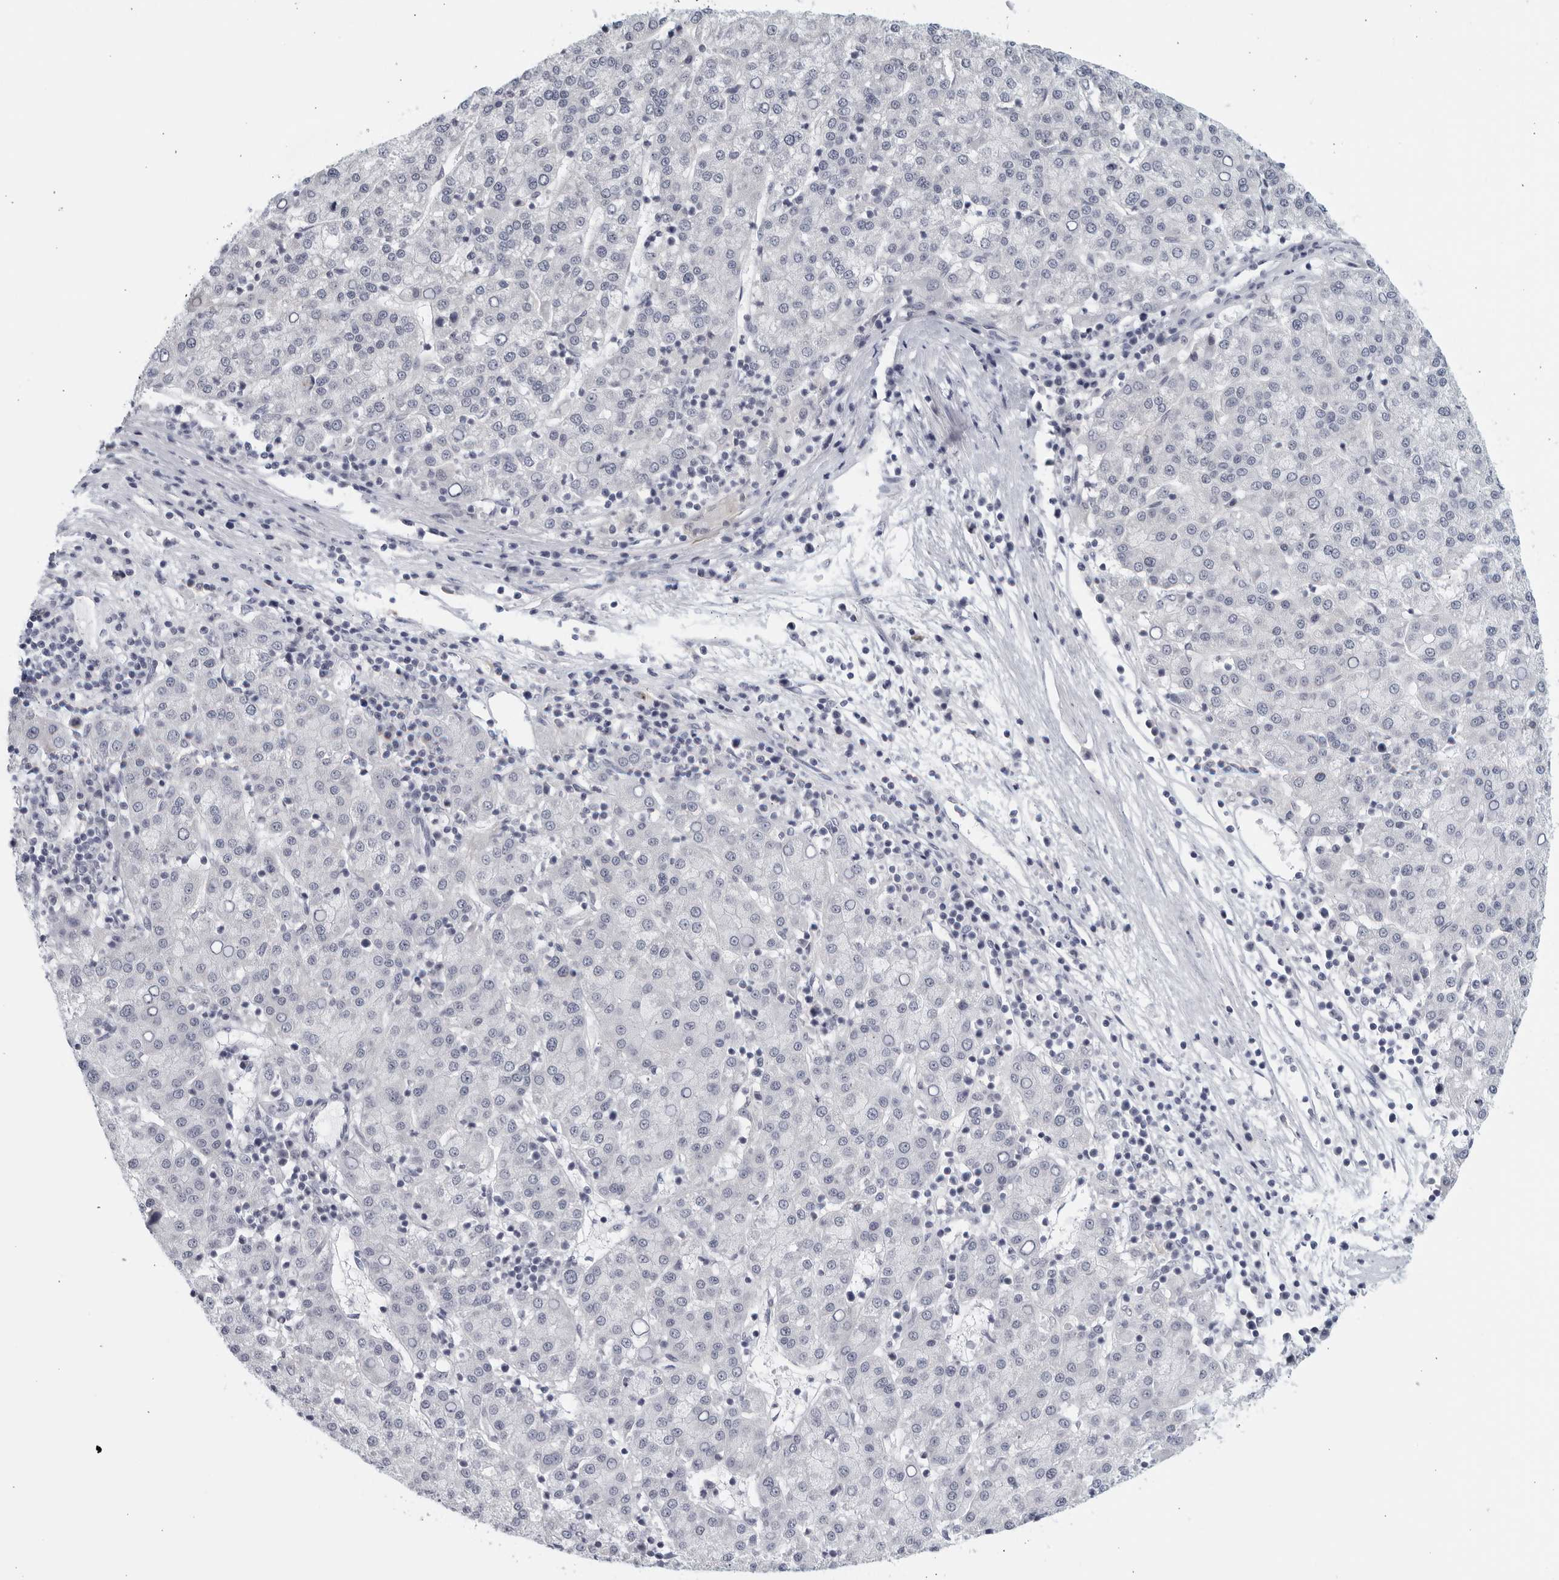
{"staining": {"intensity": "negative", "quantity": "none", "location": "none"}, "tissue": "liver cancer", "cell_type": "Tumor cells", "image_type": "cancer", "snomed": [{"axis": "morphology", "description": "Carcinoma, Hepatocellular, NOS"}, {"axis": "topography", "description": "Liver"}], "caption": "The micrograph exhibits no significant expression in tumor cells of liver hepatocellular carcinoma. (DAB immunohistochemistry (IHC) visualized using brightfield microscopy, high magnification).", "gene": "MATN1", "patient": {"sex": "female", "age": 58}}